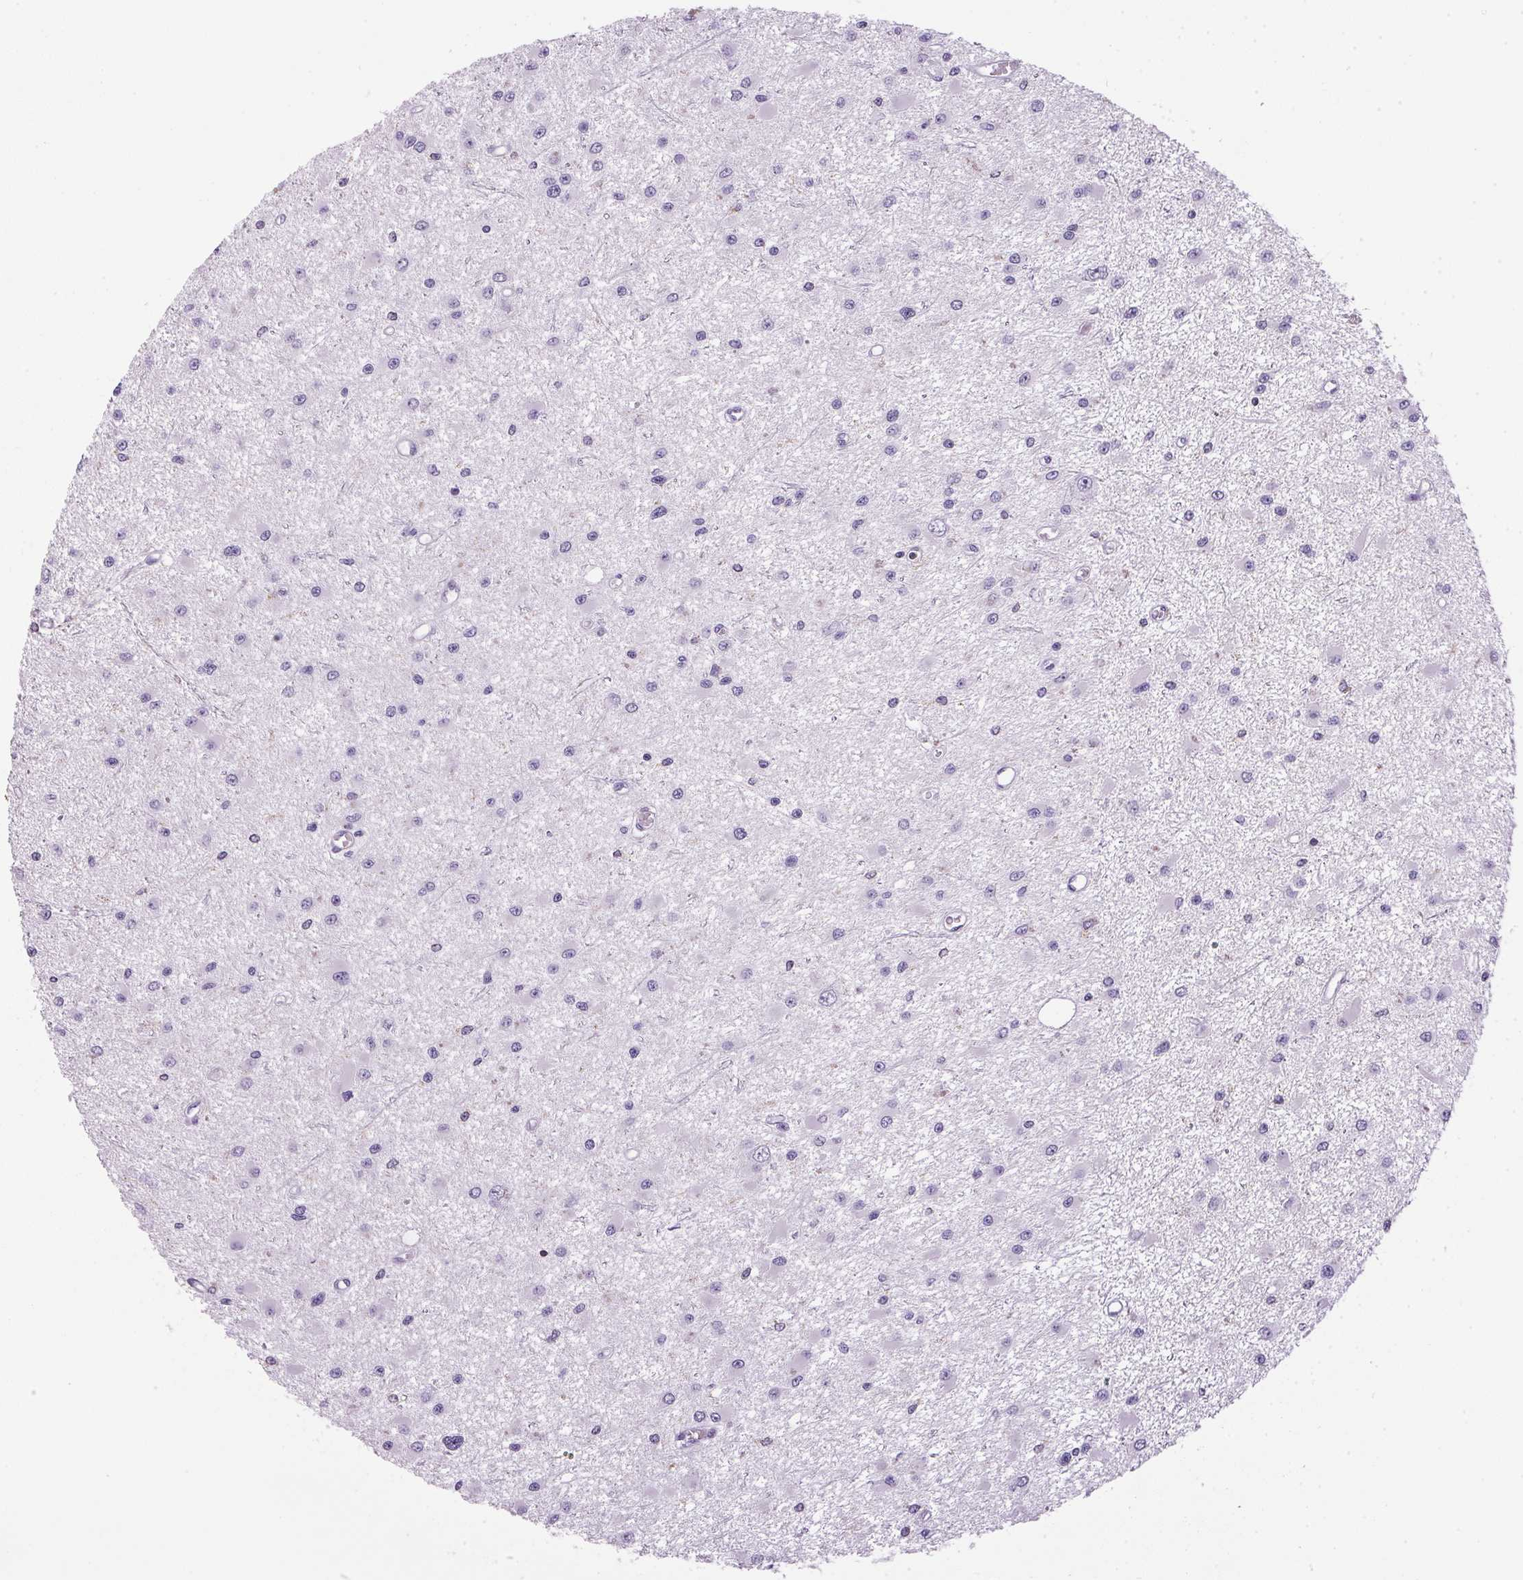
{"staining": {"intensity": "negative", "quantity": "none", "location": "none"}, "tissue": "glioma", "cell_type": "Tumor cells", "image_type": "cancer", "snomed": [{"axis": "morphology", "description": "Glioma, malignant, High grade"}, {"axis": "topography", "description": "Brain"}], "caption": "There is no significant staining in tumor cells of glioma.", "gene": "S100A2", "patient": {"sex": "male", "age": 54}}